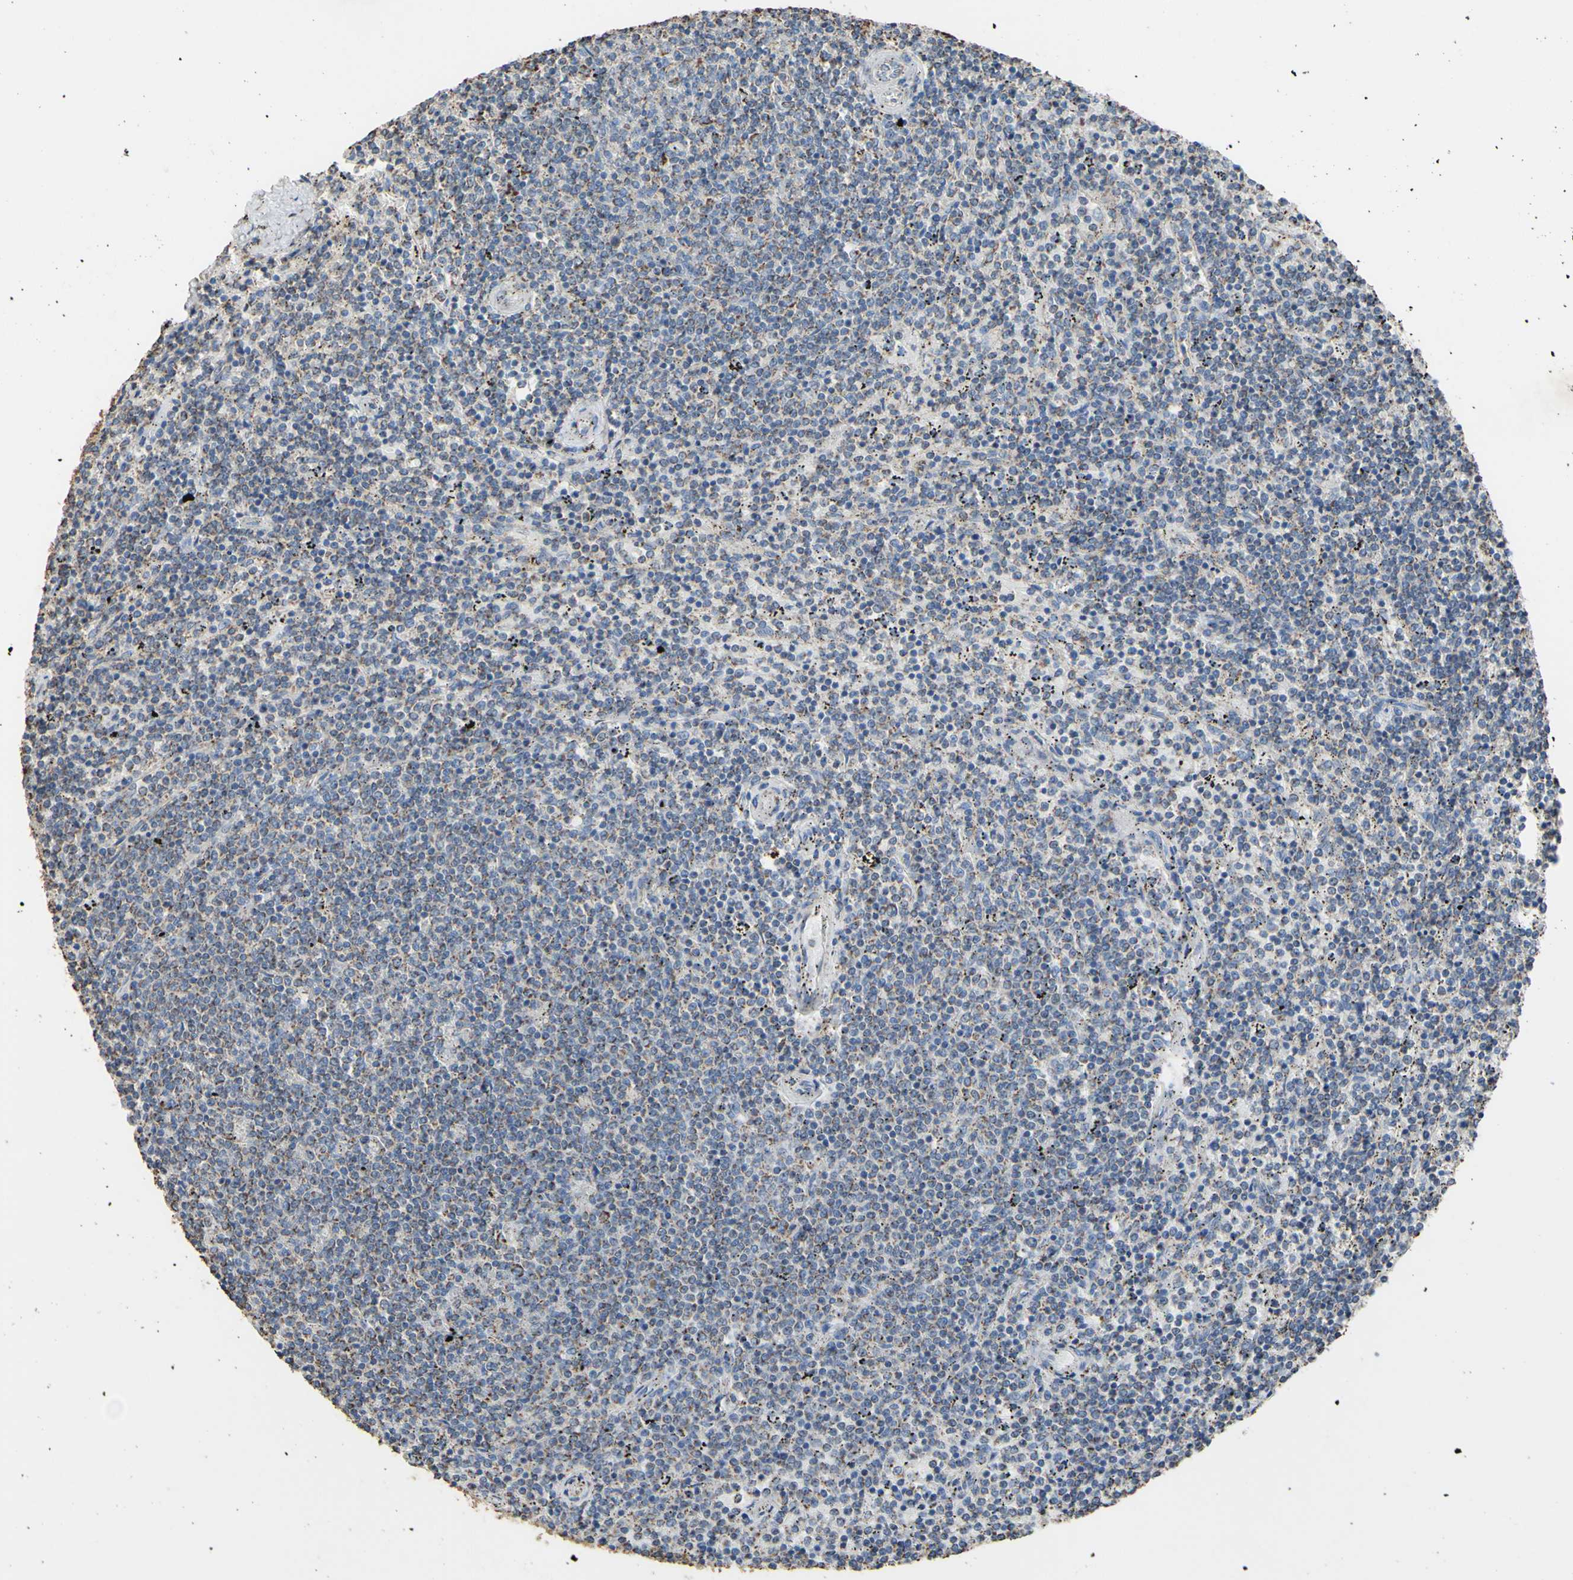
{"staining": {"intensity": "weak", "quantity": "<25%", "location": "cytoplasmic/membranous"}, "tissue": "lymphoma", "cell_type": "Tumor cells", "image_type": "cancer", "snomed": [{"axis": "morphology", "description": "Malignant lymphoma, non-Hodgkin's type, Low grade"}, {"axis": "topography", "description": "Spleen"}], "caption": "High power microscopy histopathology image of an immunohistochemistry micrograph of malignant lymphoma, non-Hodgkin's type (low-grade), revealing no significant positivity in tumor cells. (DAB (3,3'-diaminobenzidine) IHC with hematoxylin counter stain).", "gene": "CMKLR2", "patient": {"sex": "female", "age": 50}}